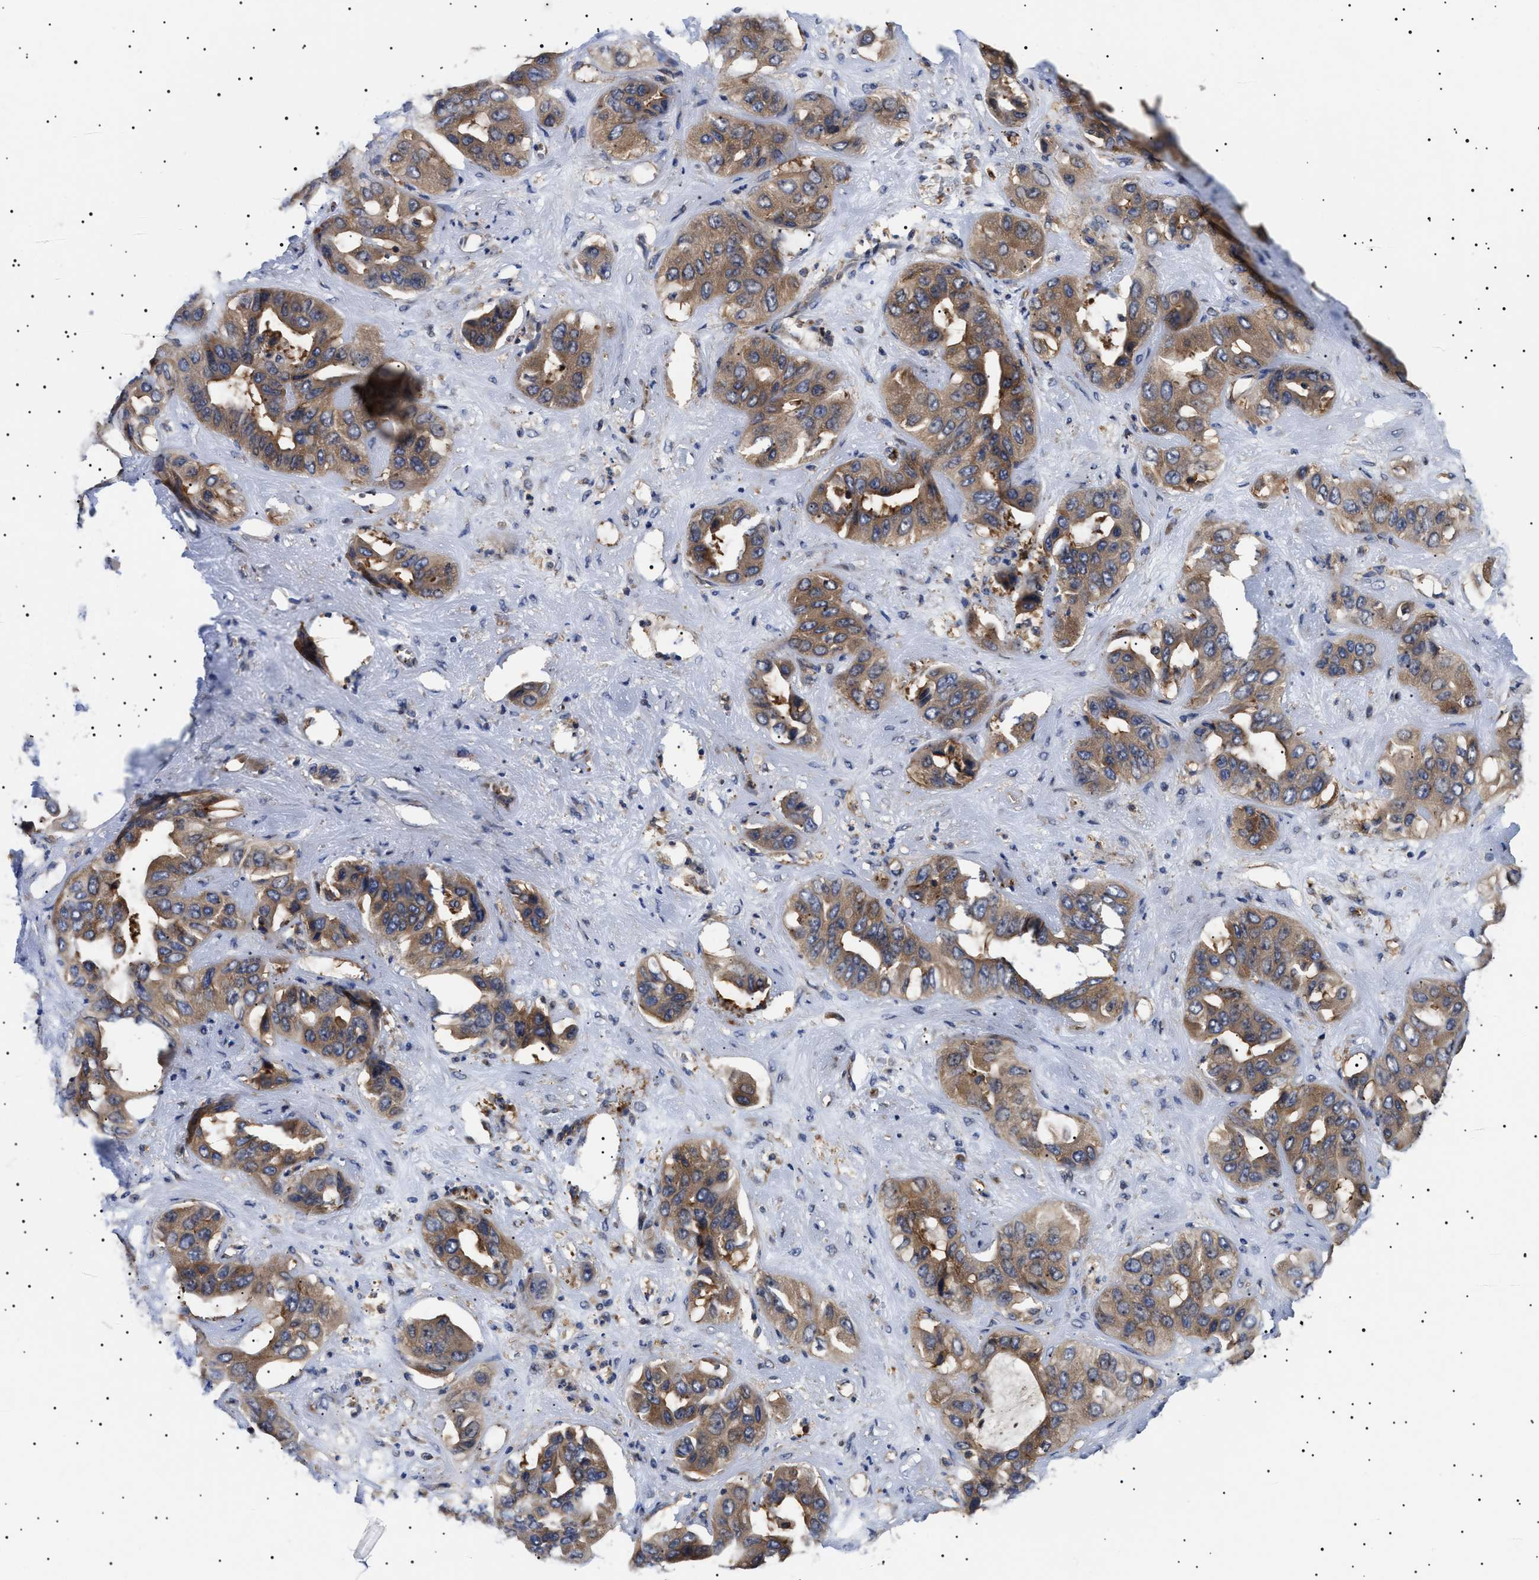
{"staining": {"intensity": "moderate", "quantity": ">75%", "location": "cytoplasmic/membranous"}, "tissue": "liver cancer", "cell_type": "Tumor cells", "image_type": "cancer", "snomed": [{"axis": "morphology", "description": "Cholangiocarcinoma"}, {"axis": "topography", "description": "Liver"}], "caption": "Human liver cancer stained for a protein (brown) reveals moderate cytoplasmic/membranous positive positivity in approximately >75% of tumor cells.", "gene": "TPP2", "patient": {"sex": "female", "age": 52}}